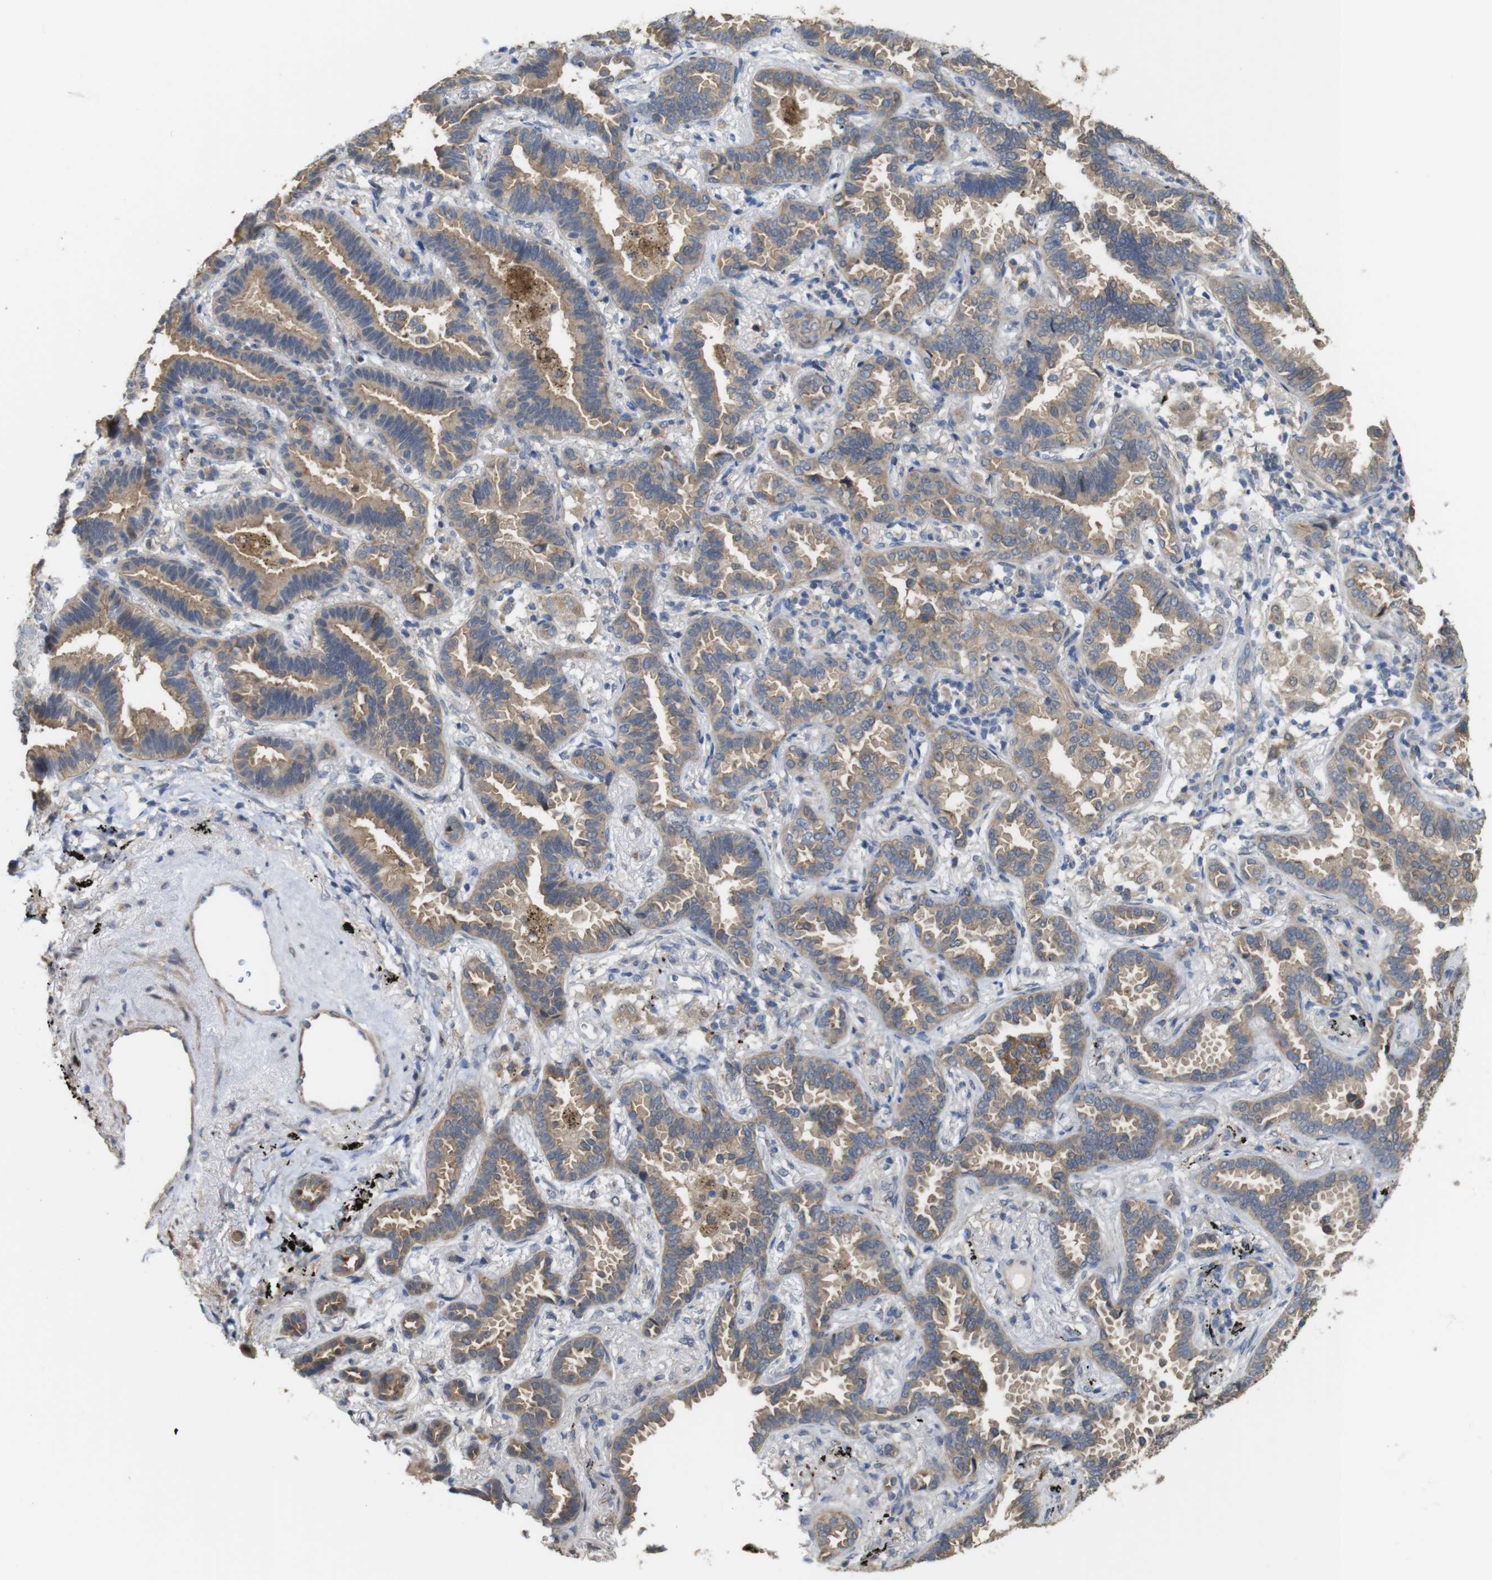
{"staining": {"intensity": "moderate", "quantity": ">75%", "location": "cytoplasmic/membranous"}, "tissue": "lung cancer", "cell_type": "Tumor cells", "image_type": "cancer", "snomed": [{"axis": "morphology", "description": "Normal tissue, NOS"}, {"axis": "morphology", "description": "Adenocarcinoma, NOS"}, {"axis": "topography", "description": "Lung"}], "caption": "Human lung adenocarcinoma stained with a brown dye shows moderate cytoplasmic/membranous positive positivity in about >75% of tumor cells.", "gene": "CDC34", "patient": {"sex": "male", "age": 59}}